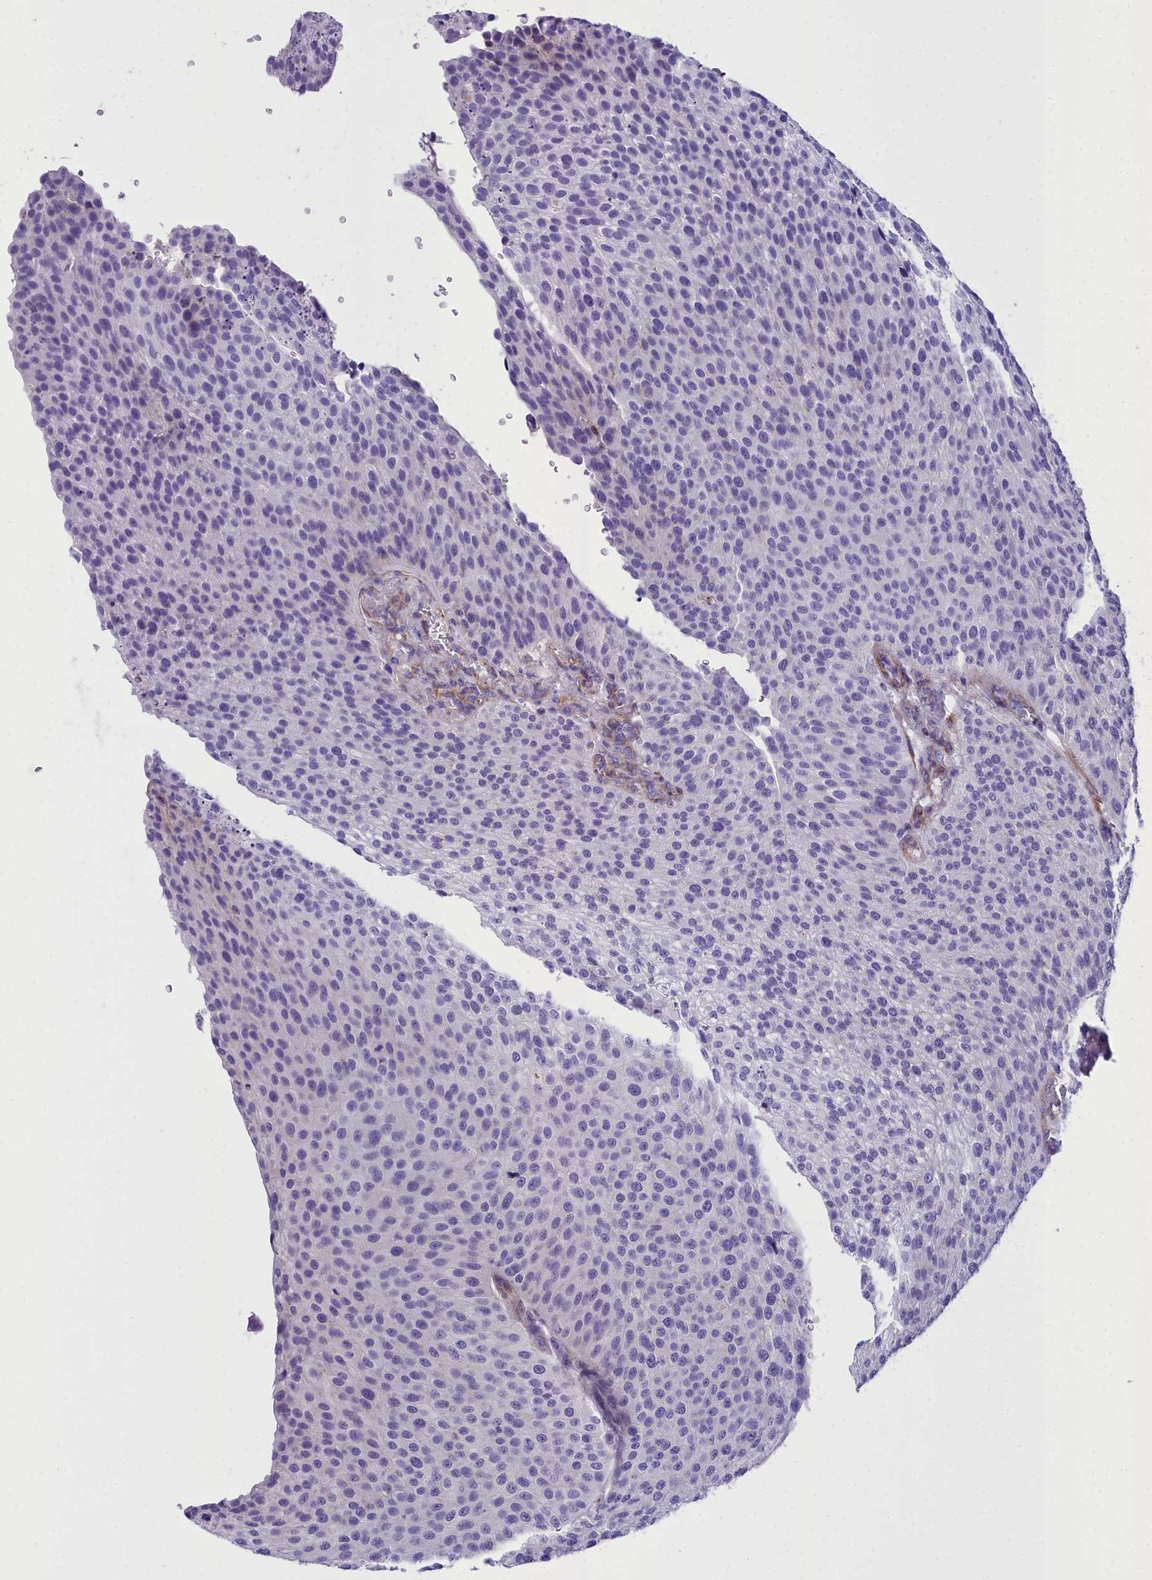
{"staining": {"intensity": "negative", "quantity": "none", "location": "none"}, "tissue": "urothelial cancer", "cell_type": "Tumor cells", "image_type": "cancer", "snomed": [{"axis": "morphology", "description": "Urothelial carcinoma, Low grade"}, {"axis": "topography", "description": "Smooth muscle"}, {"axis": "topography", "description": "Urinary bladder"}], "caption": "The immunohistochemistry histopathology image has no significant expression in tumor cells of urothelial cancer tissue.", "gene": "GFRA1", "patient": {"sex": "male", "age": 60}}